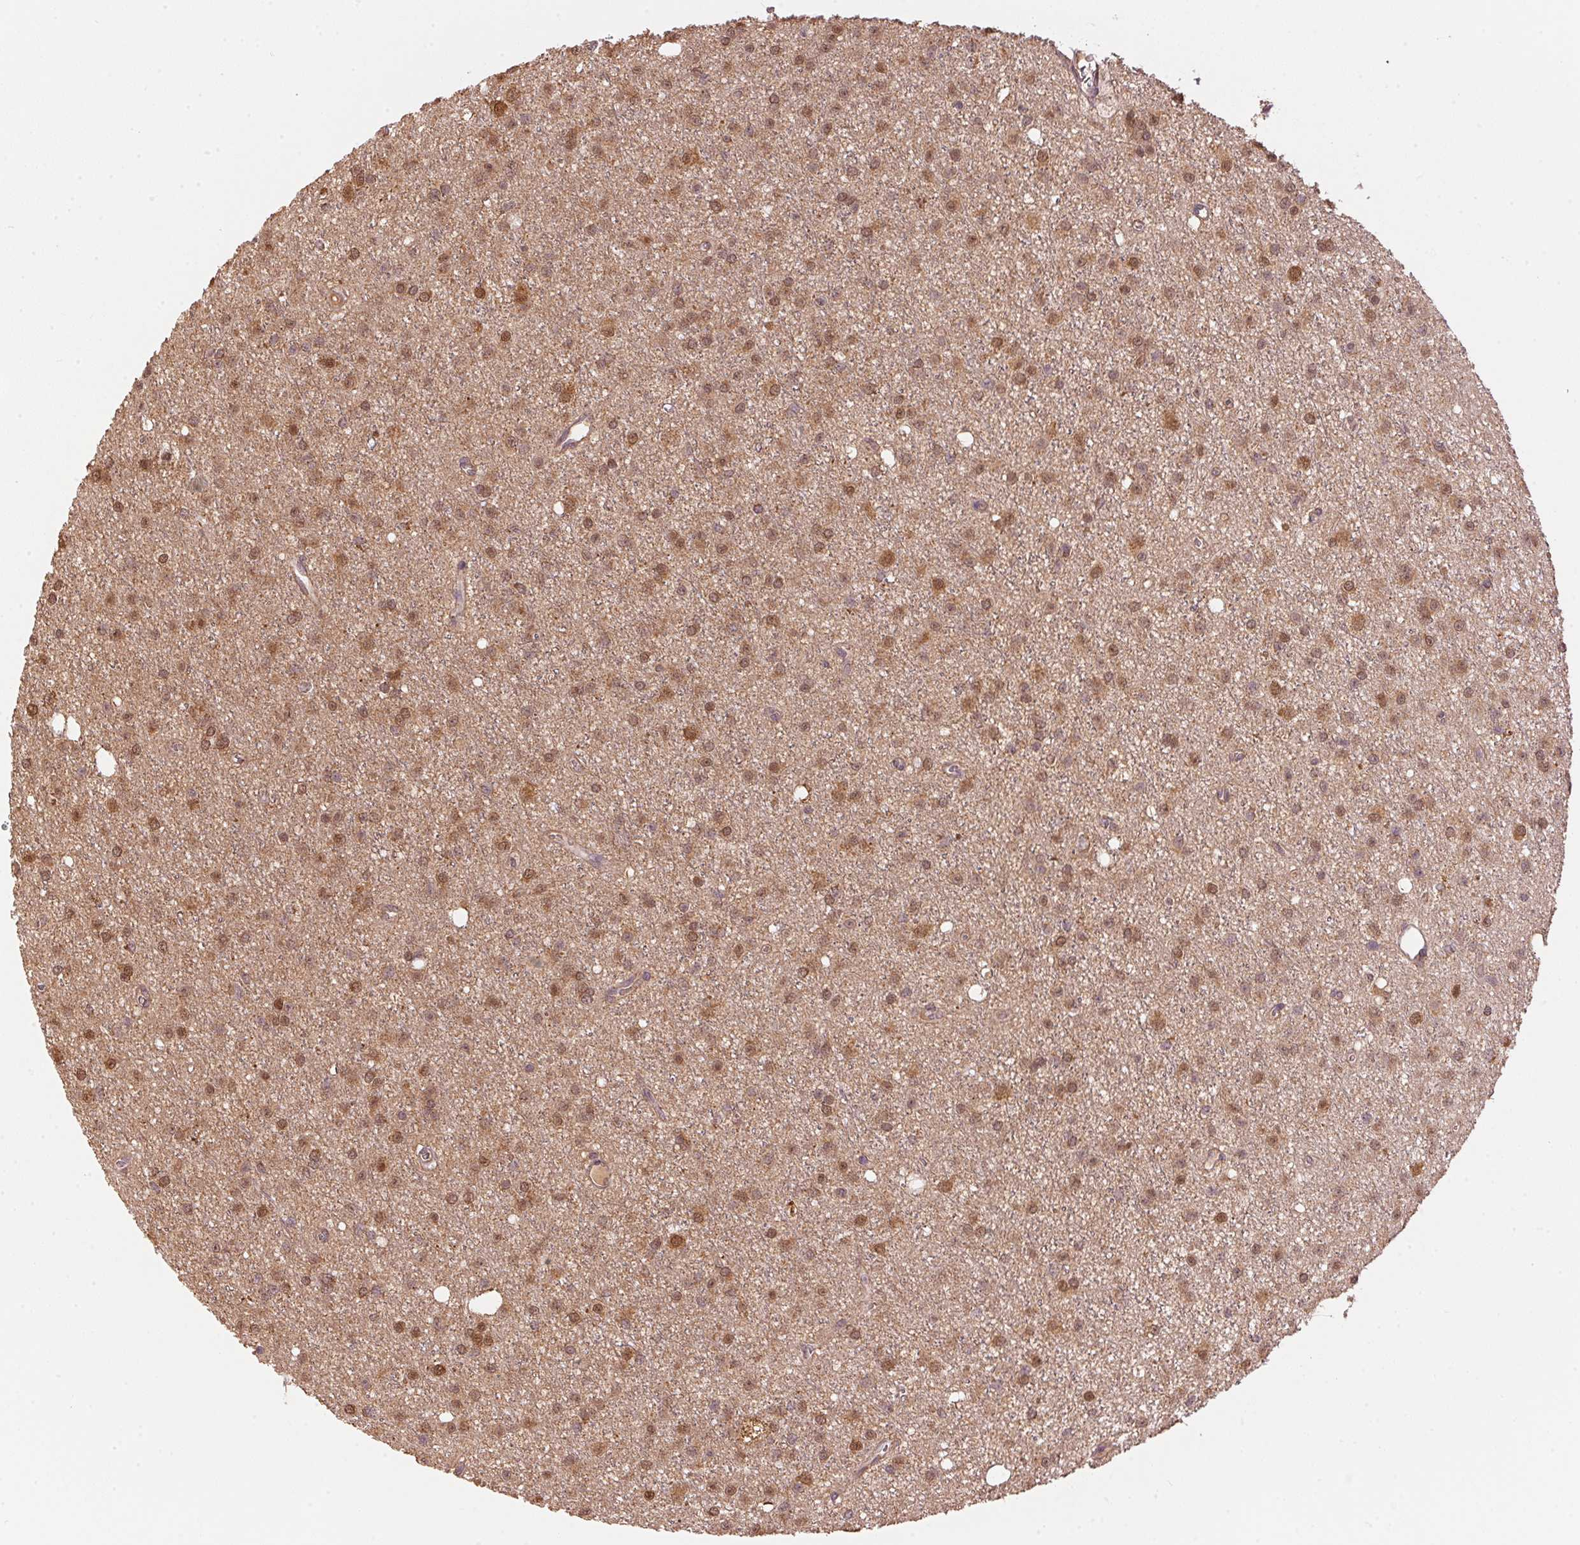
{"staining": {"intensity": "moderate", "quantity": ">75%", "location": "cytoplasmic/membranous,nuclear"}, "tissue": "glioma", "cell_type": "Tumor cells", "image_type": "cancer", "snomed": [{"axis": "morphology", "description": "Glioma, malignant, Low grade"}, {"axis": "topography", "description": "Brain"}], "caption": "Protein staining exhibits moderate cytoplasmic/membranous and nuclear positivity in about >75% of tumor cells in malignant glioma (low-grade). The staining was performed using DAB (3,3'-diaminobenzidine), with brown indicating positive protein expression. Nuclei are stained blue with hematoxylin.", "gene": "ARHGAP6", "patient": {"sex": "male", "age": 27}}